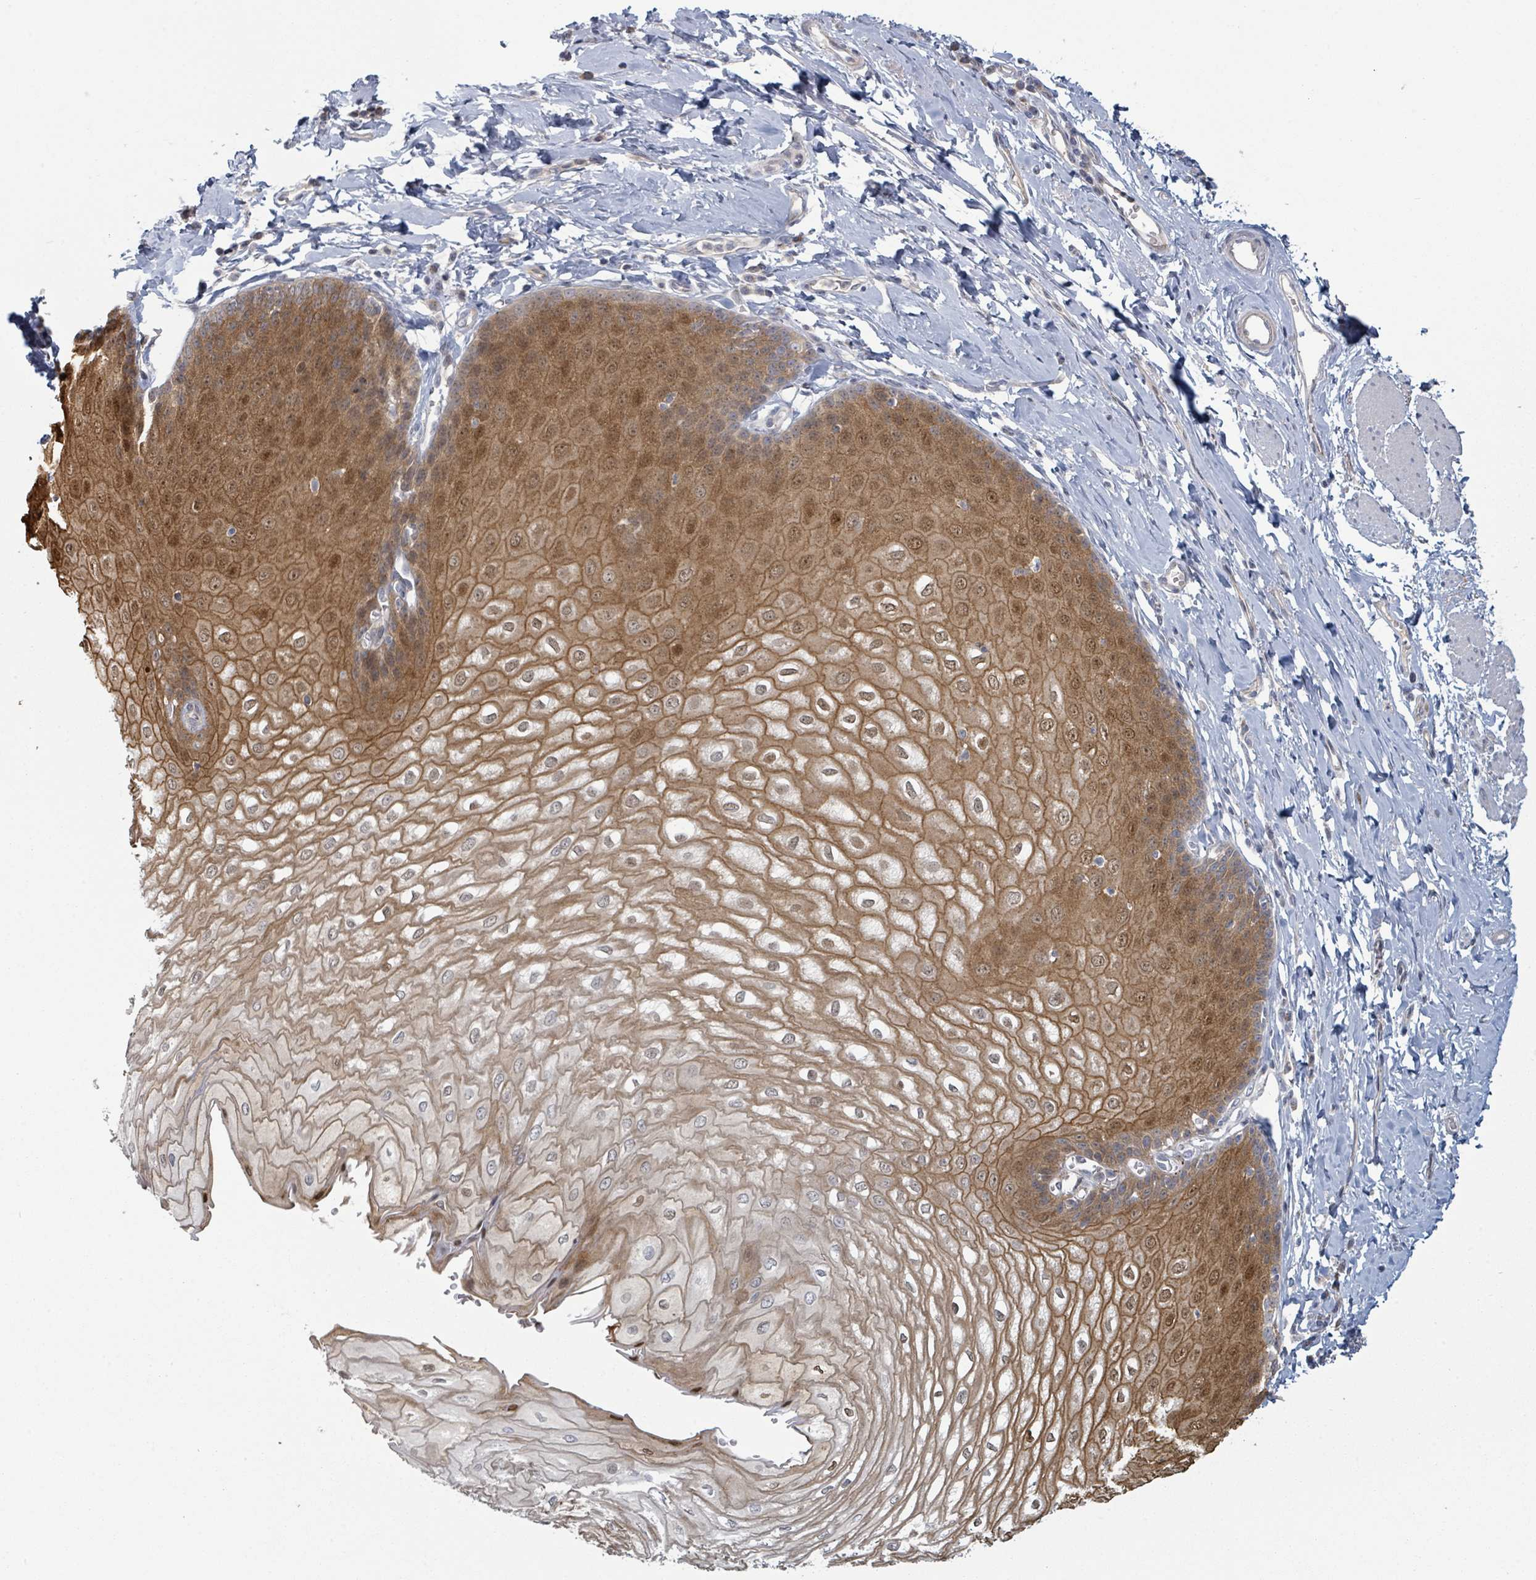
{"staining": {"intensity": "moderate", "quantity": ">75%", "location": "cytoplasmic/membranous,nuclear"}, "tissue": "esophagus", "cell_type": "Squamous epithelial cells", "image_type": "normal", "snomed": [{"axis": "morphology", "description": "Normal tissue, NOS"}, {"axis": "topography", "description": "Esophagus"}], "caption": "Moderate cytoplasmic/membranous,nuclear expression for a protein is present in about >75% of squamous epithelial cells of normal esophagus using IHC.", "gene": "COL5A3", "patient": {"sex": "male", "age": 70}}